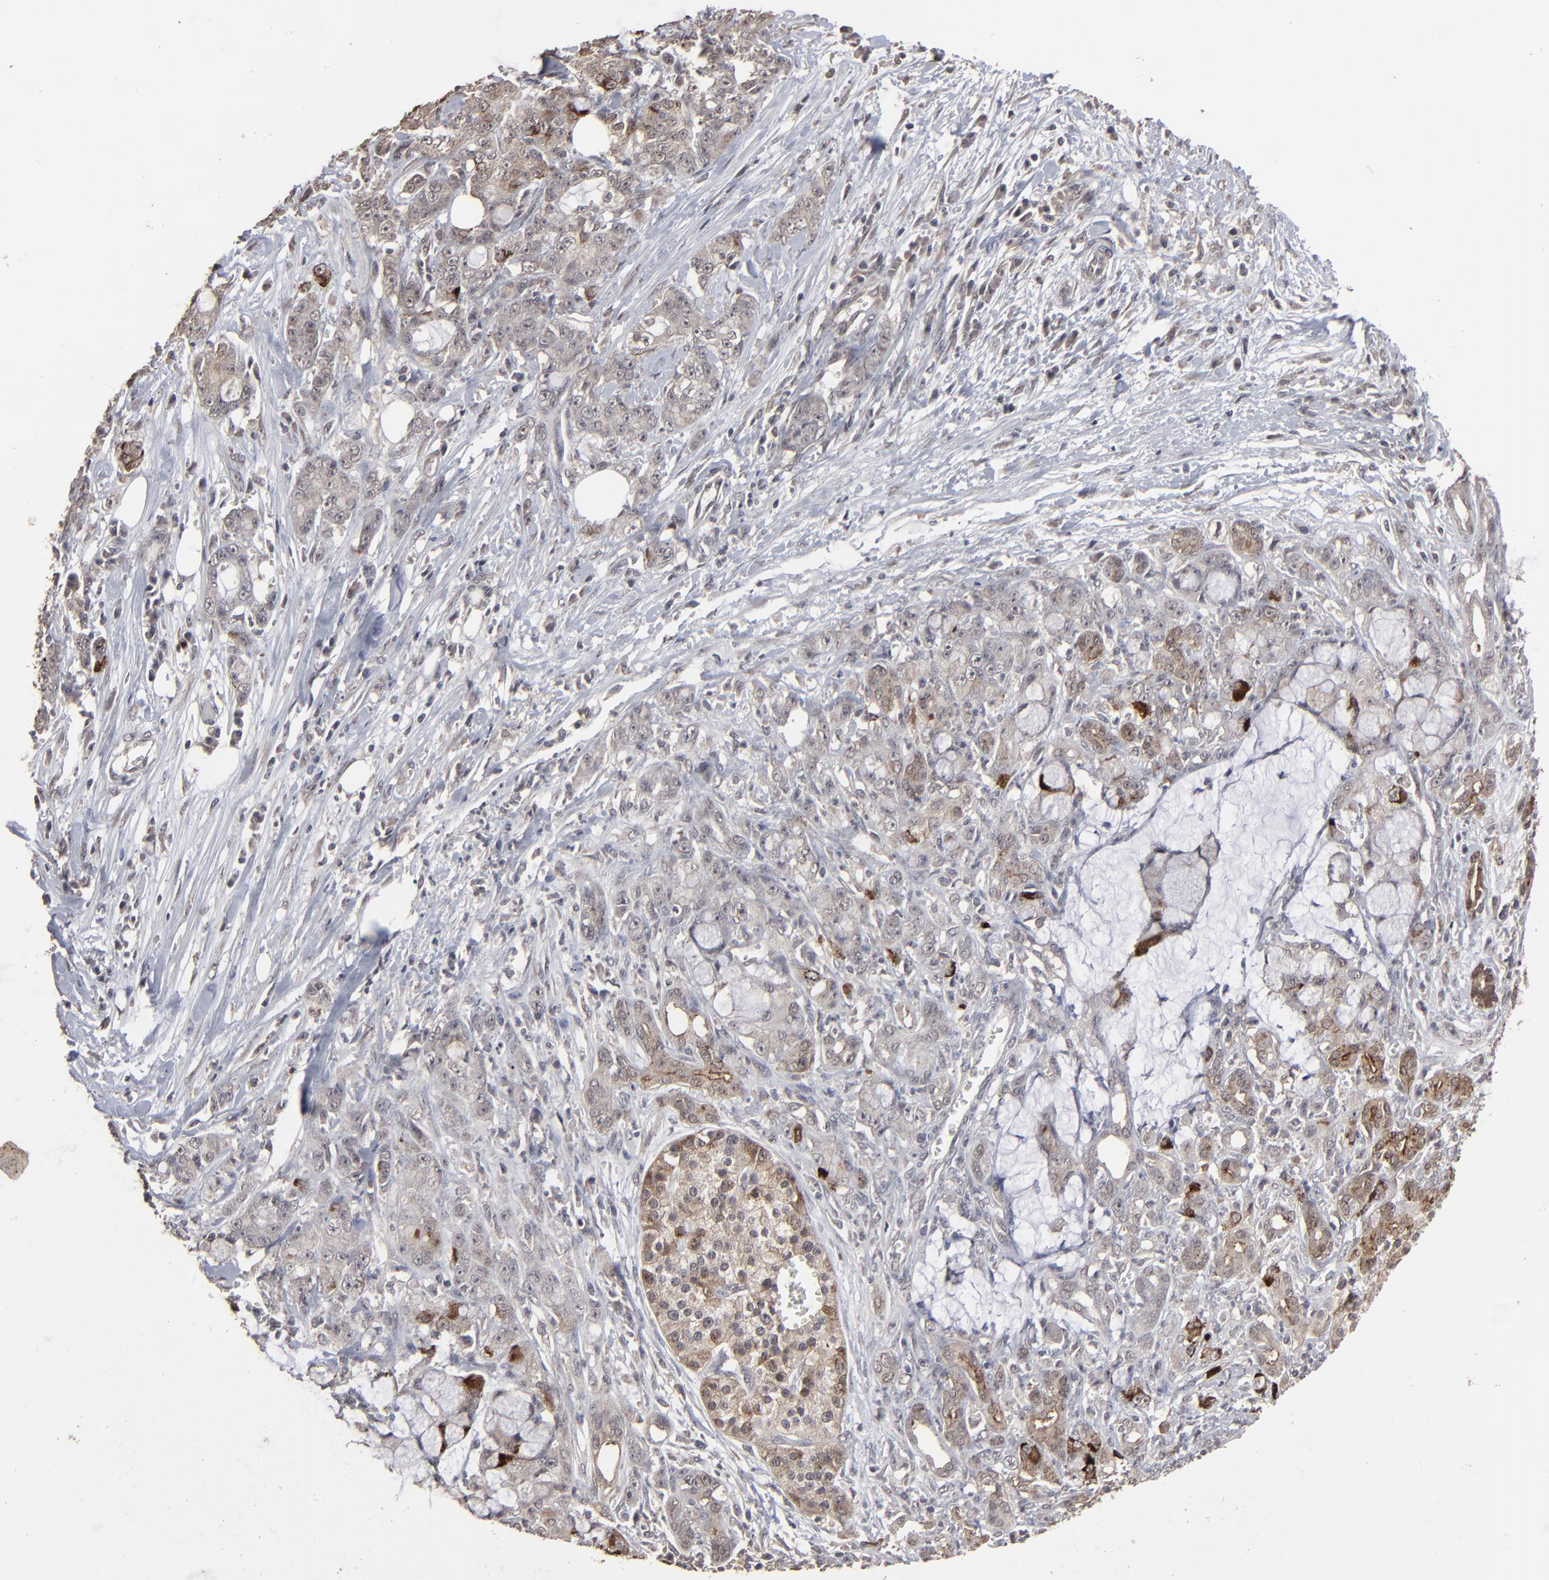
{"staining": {"intensity": "moderate", "quantity": "25%-75%", "location": "cytoplasmic/membranous"}, "tissue": "pancreatic cancer", "cell_type": "Tumor cells", "image_type": "cancer", "snomed": [{"axis": "morphology", "description": "Adenocarcinoma, NOS"}, {"axis": "topography", "description": "Pancreas"}], "caption": "Immunohistochemistry (IHC) staining of pancreatic adenocarcinoma, which shows medium levels of moderate cytoplasmic/membranous positivity in about 25%-75% of tumor cells indicating moderate cytoplasmic/membranous protein expression. The staining was performed using DAB (brown) for protein detection and nuclei were counterstained in hematoxylin (blue).", "gene": "SLC22A17", "patient": {"sex": "female", "age": 73}}